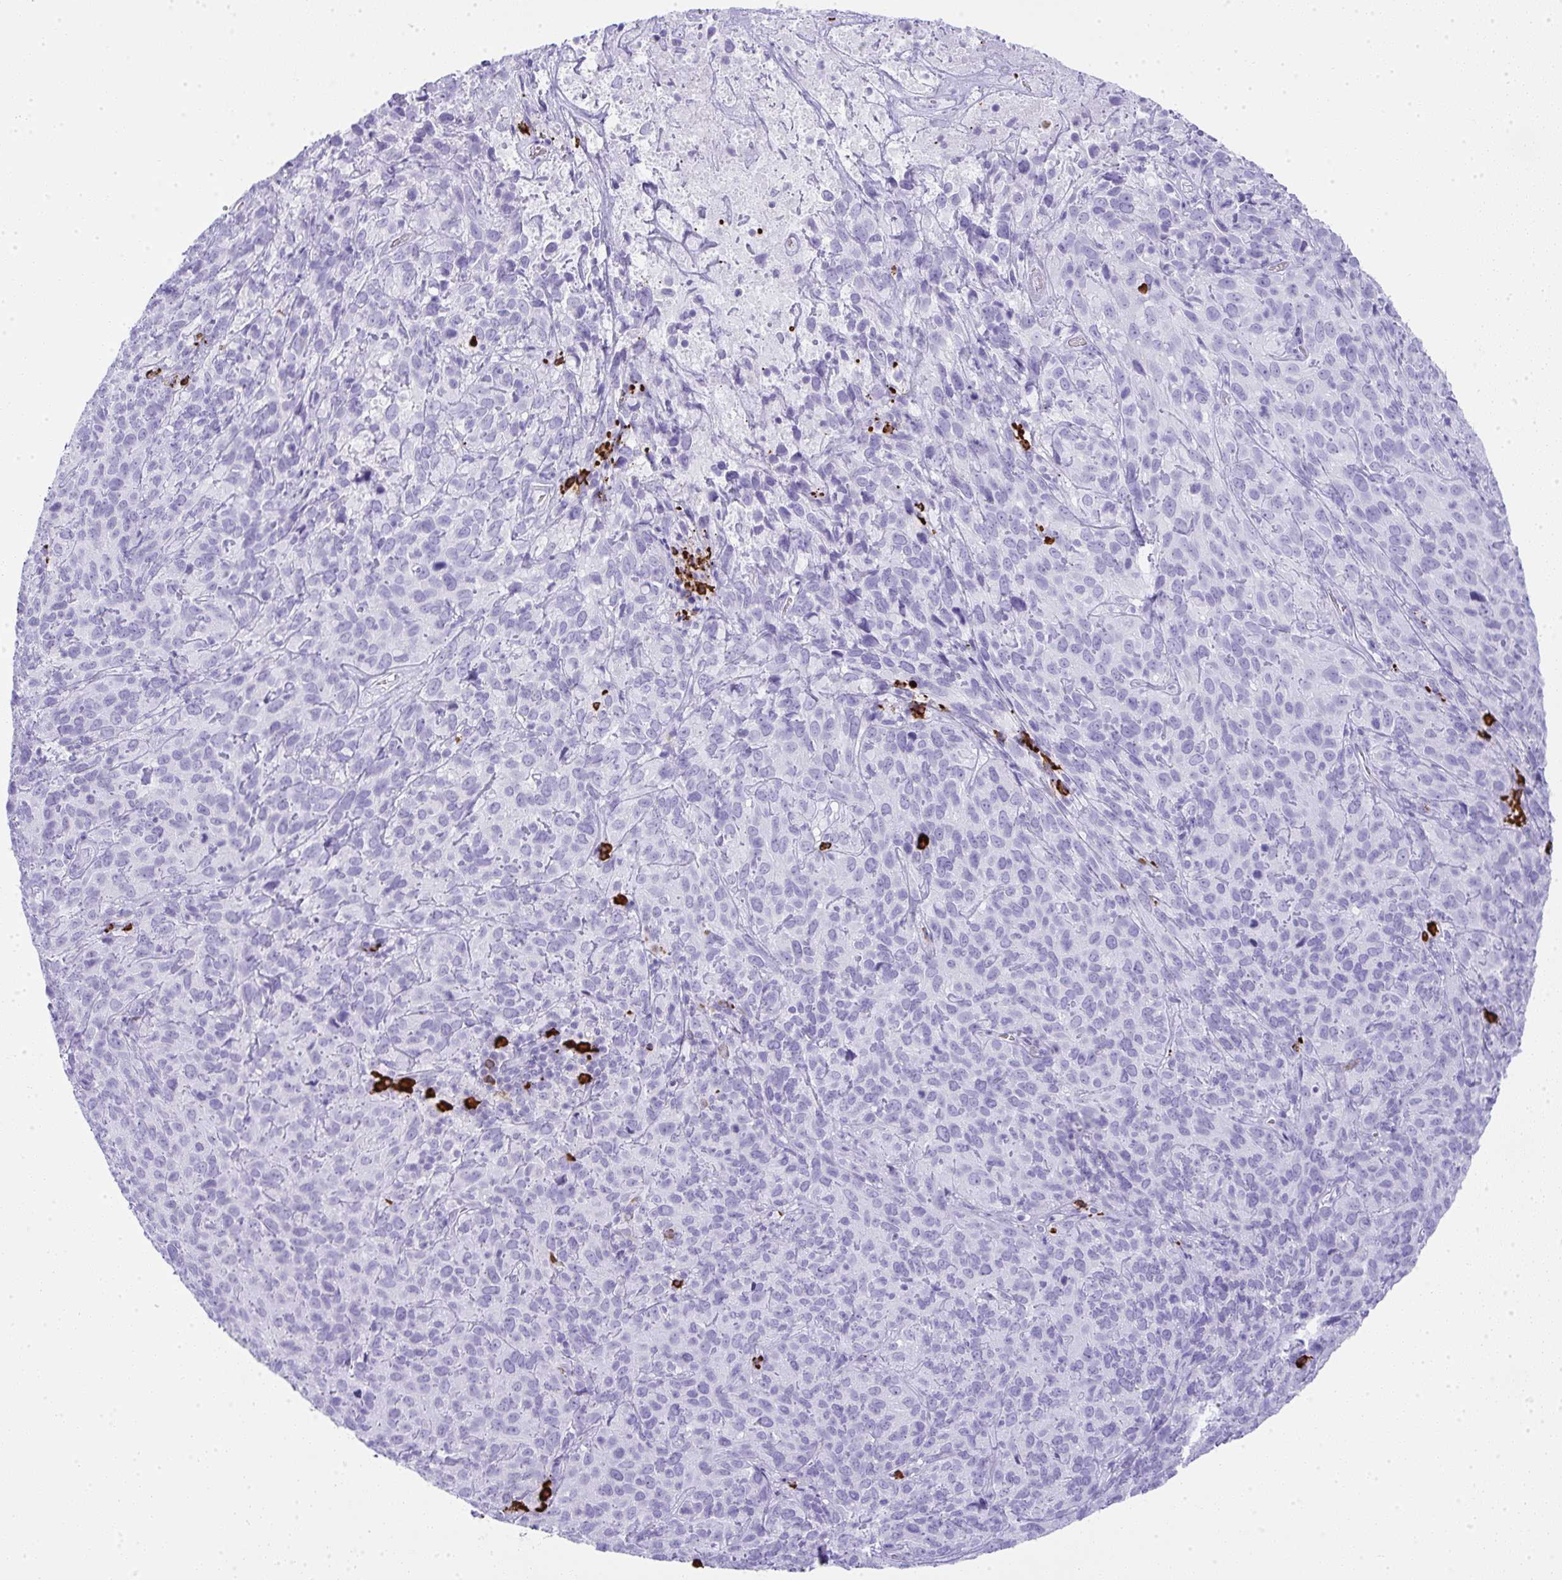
{"staining": {"intensity": "negative", "quantity": "none", "location": "none"}, "tissue": "cervical cancer", "cell_type": "Tumor cells", "image_type": "cancer", "snomed": [{"axis": "morphology", "description": "Squamous cell carcinoma, NOS"}, {"axis": "topography", "description": "Cervix"}], "caption": "Tumor cells show no significant protein expression in cervical squamous cell carcinoma.", "gene": "CDADC1", "patient": {"sex": "female", "age": 51}}